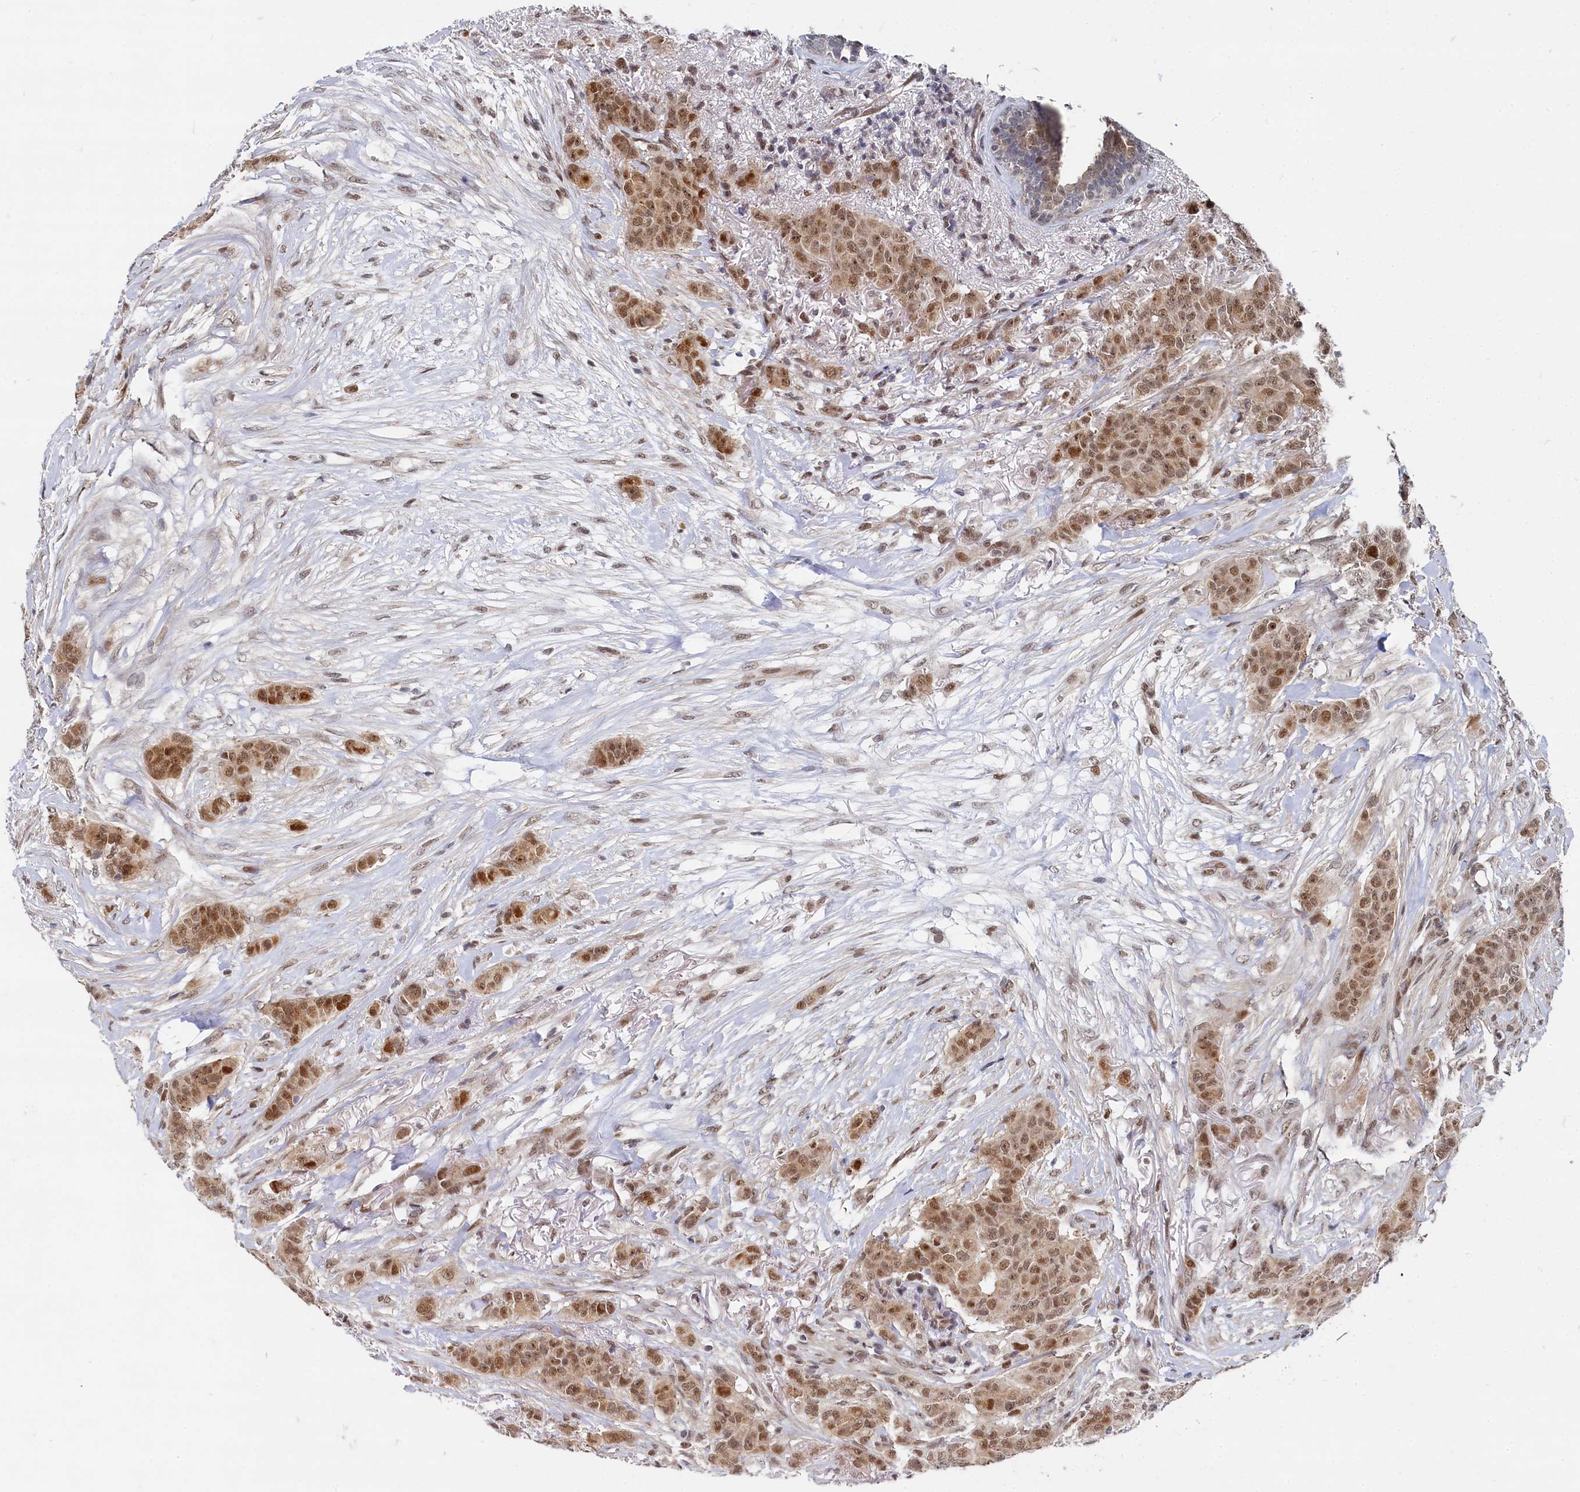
{"staining": {"intensity": "moderate", "quantity": ">75%", "location": "nuclear"}, "tissue": "breast cancer", "cell_type": "Tumor cells", "image_type": "cancer", "snomed": [{"axis": "morphology", "description": "Duct carcinoma"}, {"axis": "topography", "description": "Breast"}], "caption": "Human breast invasive ductal carcinoma stained with a brown dye demonstrates moderate nuclear positive staining in about >75% of tumor cells.", "gene": "BUB3", "patient": {"sex": "female", "age": 40}}